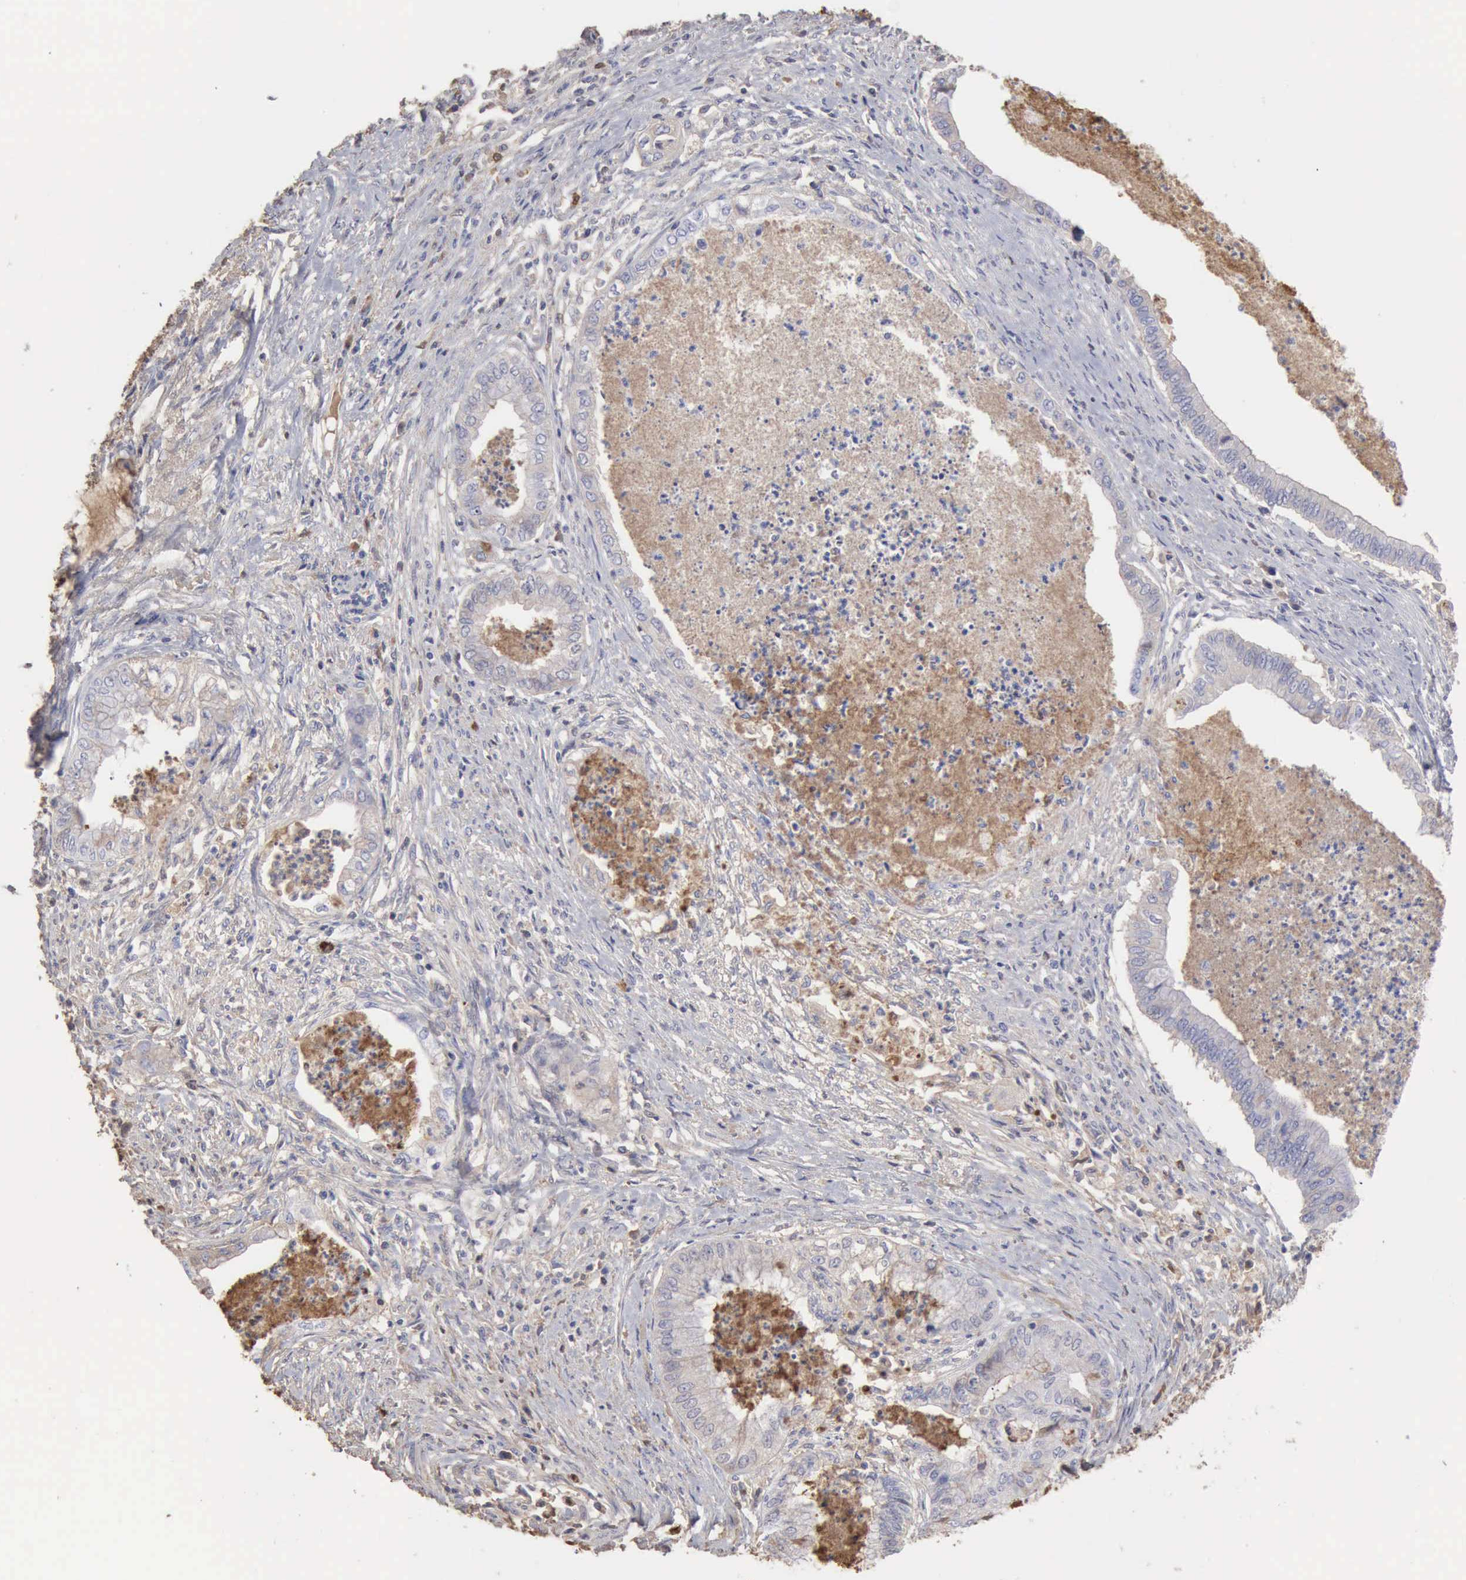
{"staining": {"intensity": "negative", "quantity": "none", "location": "none"}, "tissue": "endometrial cancer", "cell_type": "Tumor cells", "image_type": "cancer", "snomed": [{"axis": "morphology", "description": "Necrosis, NOS"}, {"axis": "morphology", "description": "Adenocarcinoma, NOS"}, {"axis": "topography", "description": "Endometrium"}], "caption": "This is an IHC image of human endometrial cancer (adenocarcinoma). There is no positivity in tumor cells.", "gene": "SERPINA1", "patient": {"sex": "female", "age": 79}}